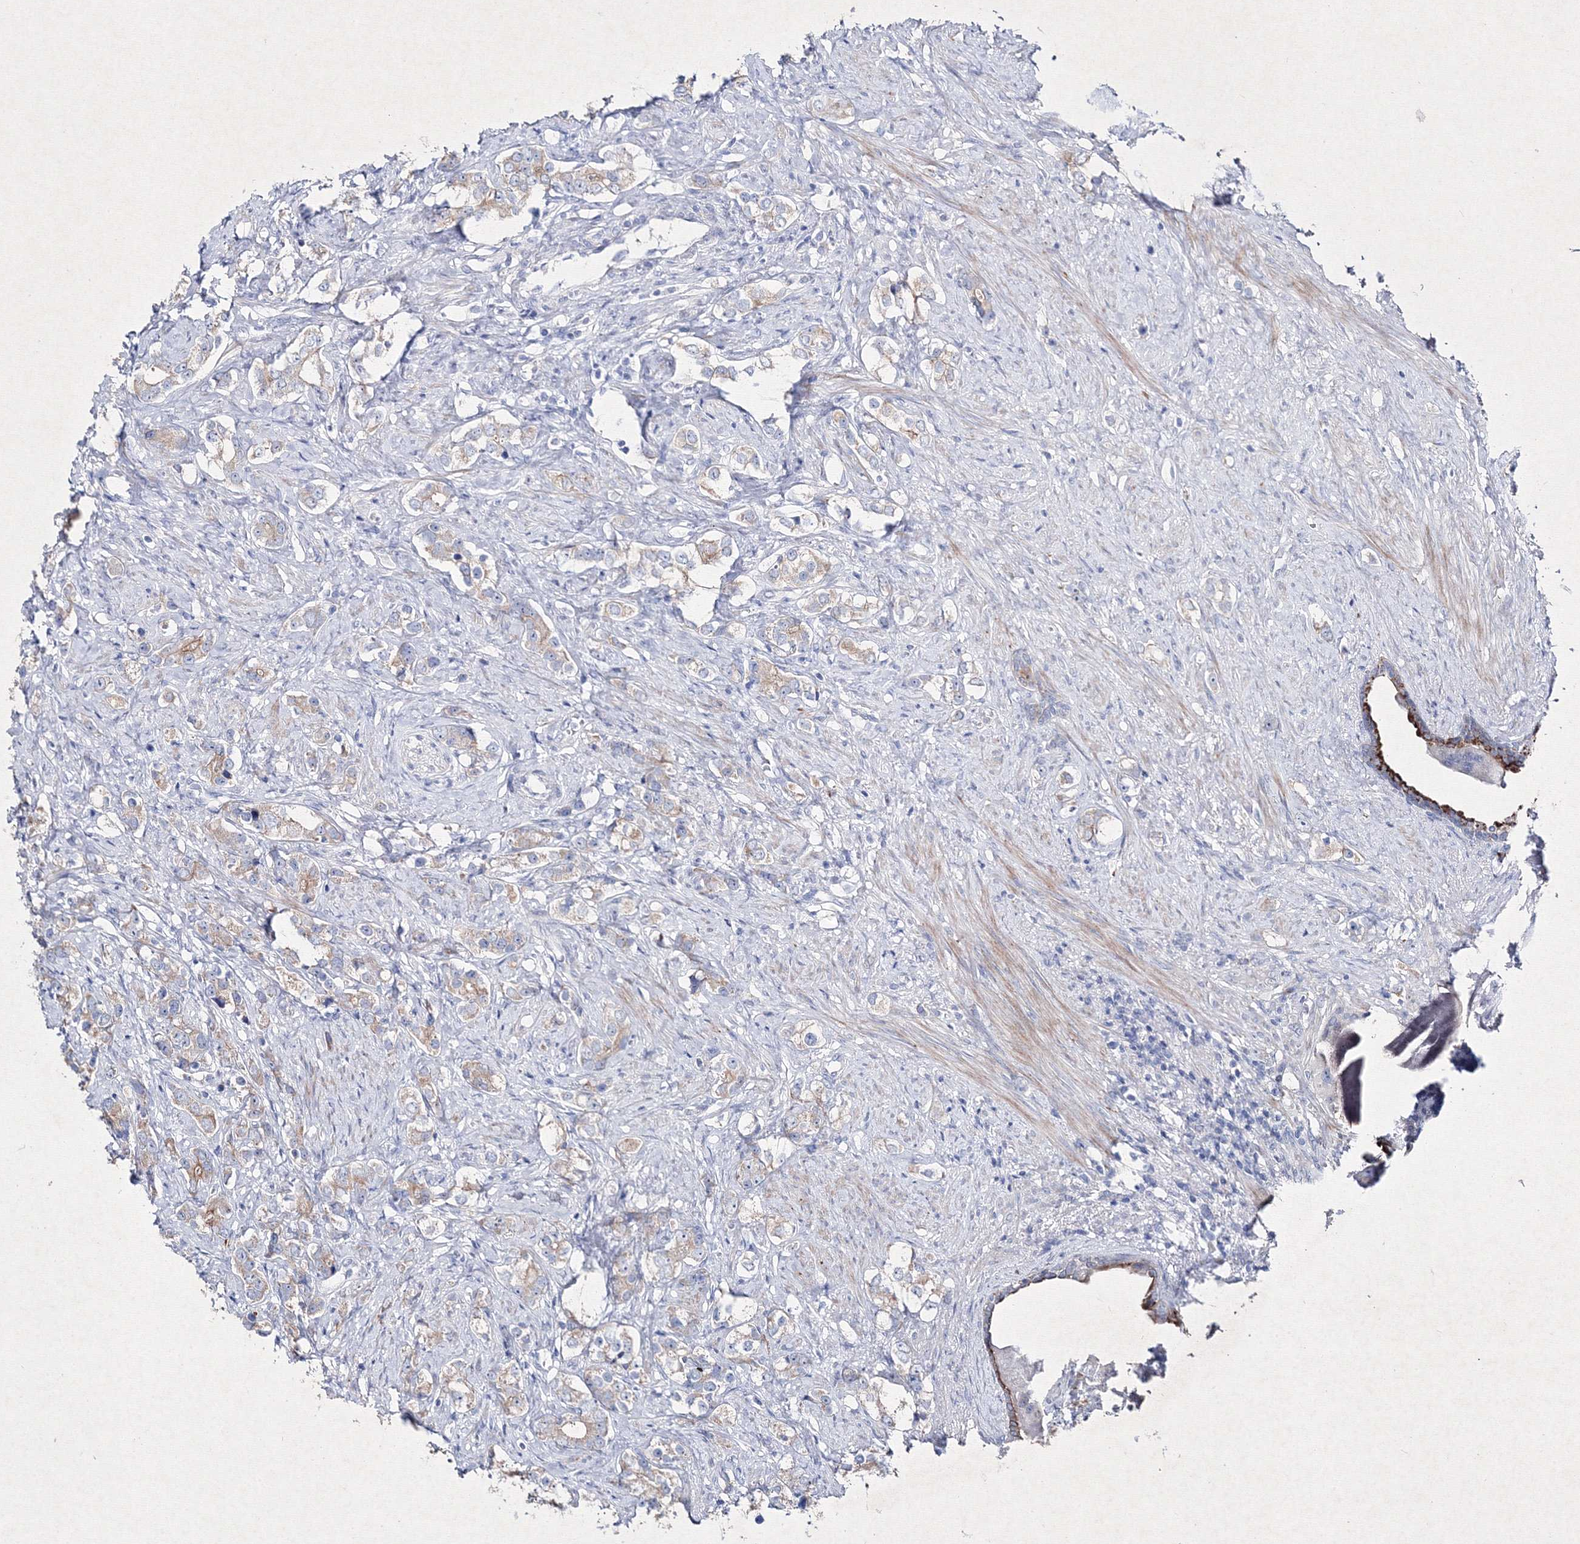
{"staining": {"intensity": "weak", "quantity": "25%-75%", "location": "cytoplasmic/membranous"}, "tissue": "prostate cancer", "cell_type": "Tumor cells", "image_type": "cancer", "snomed": [{"axis": "morphology", "description": "Adenocarcinoma, High grade"}, {"axis": "topography", "description": "Prostate"}], "caption": "A brown stain labels weak cytoplasmic/membranous staining of a protein in human prostate cancer (adenocarcinoma (high-grade)) tumor cells. (Brightfield microscopy of DAB IHC at high magnification).", "gene": "SMIM29", "patient": {"sex": "male", "age": 63}}